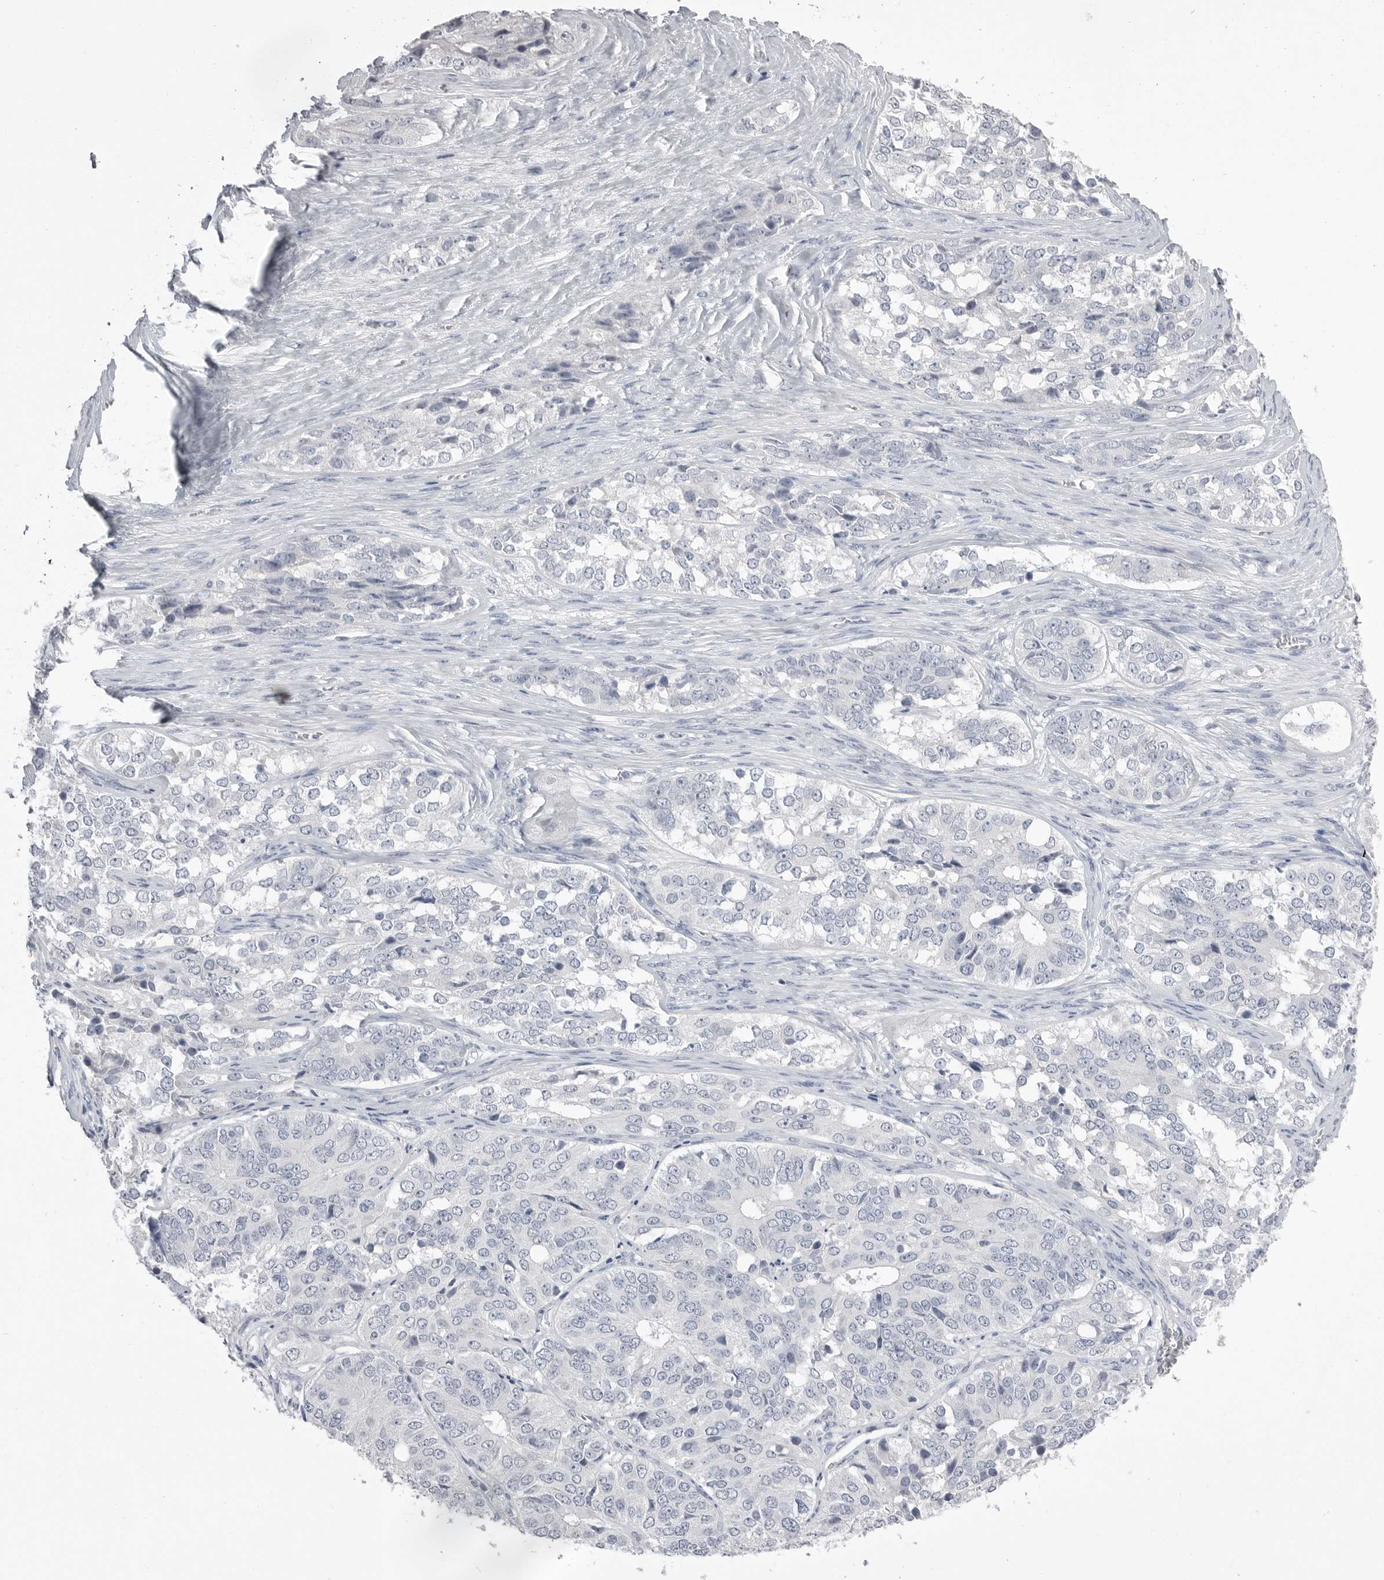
{"staining": {"intensity": "negative", "quantity": "none", "location": "none"}, "tissue": "ovarian cancer", "cell_type": "Tumor cells", "image_type": "cancer", "snomed": [{"axis": "morphology", "description": "Carcinoma, endometroid"}, {"axis": "topography", "description": "Ovary"}], "caption": "This is a histopathology image of immunohistochemistry staining of ovarian cancer (endometroid carcinoma), which shows no expression in tumor cells.", "gene": "CPB1", "patient": {"sex": "female", "age": 51}}